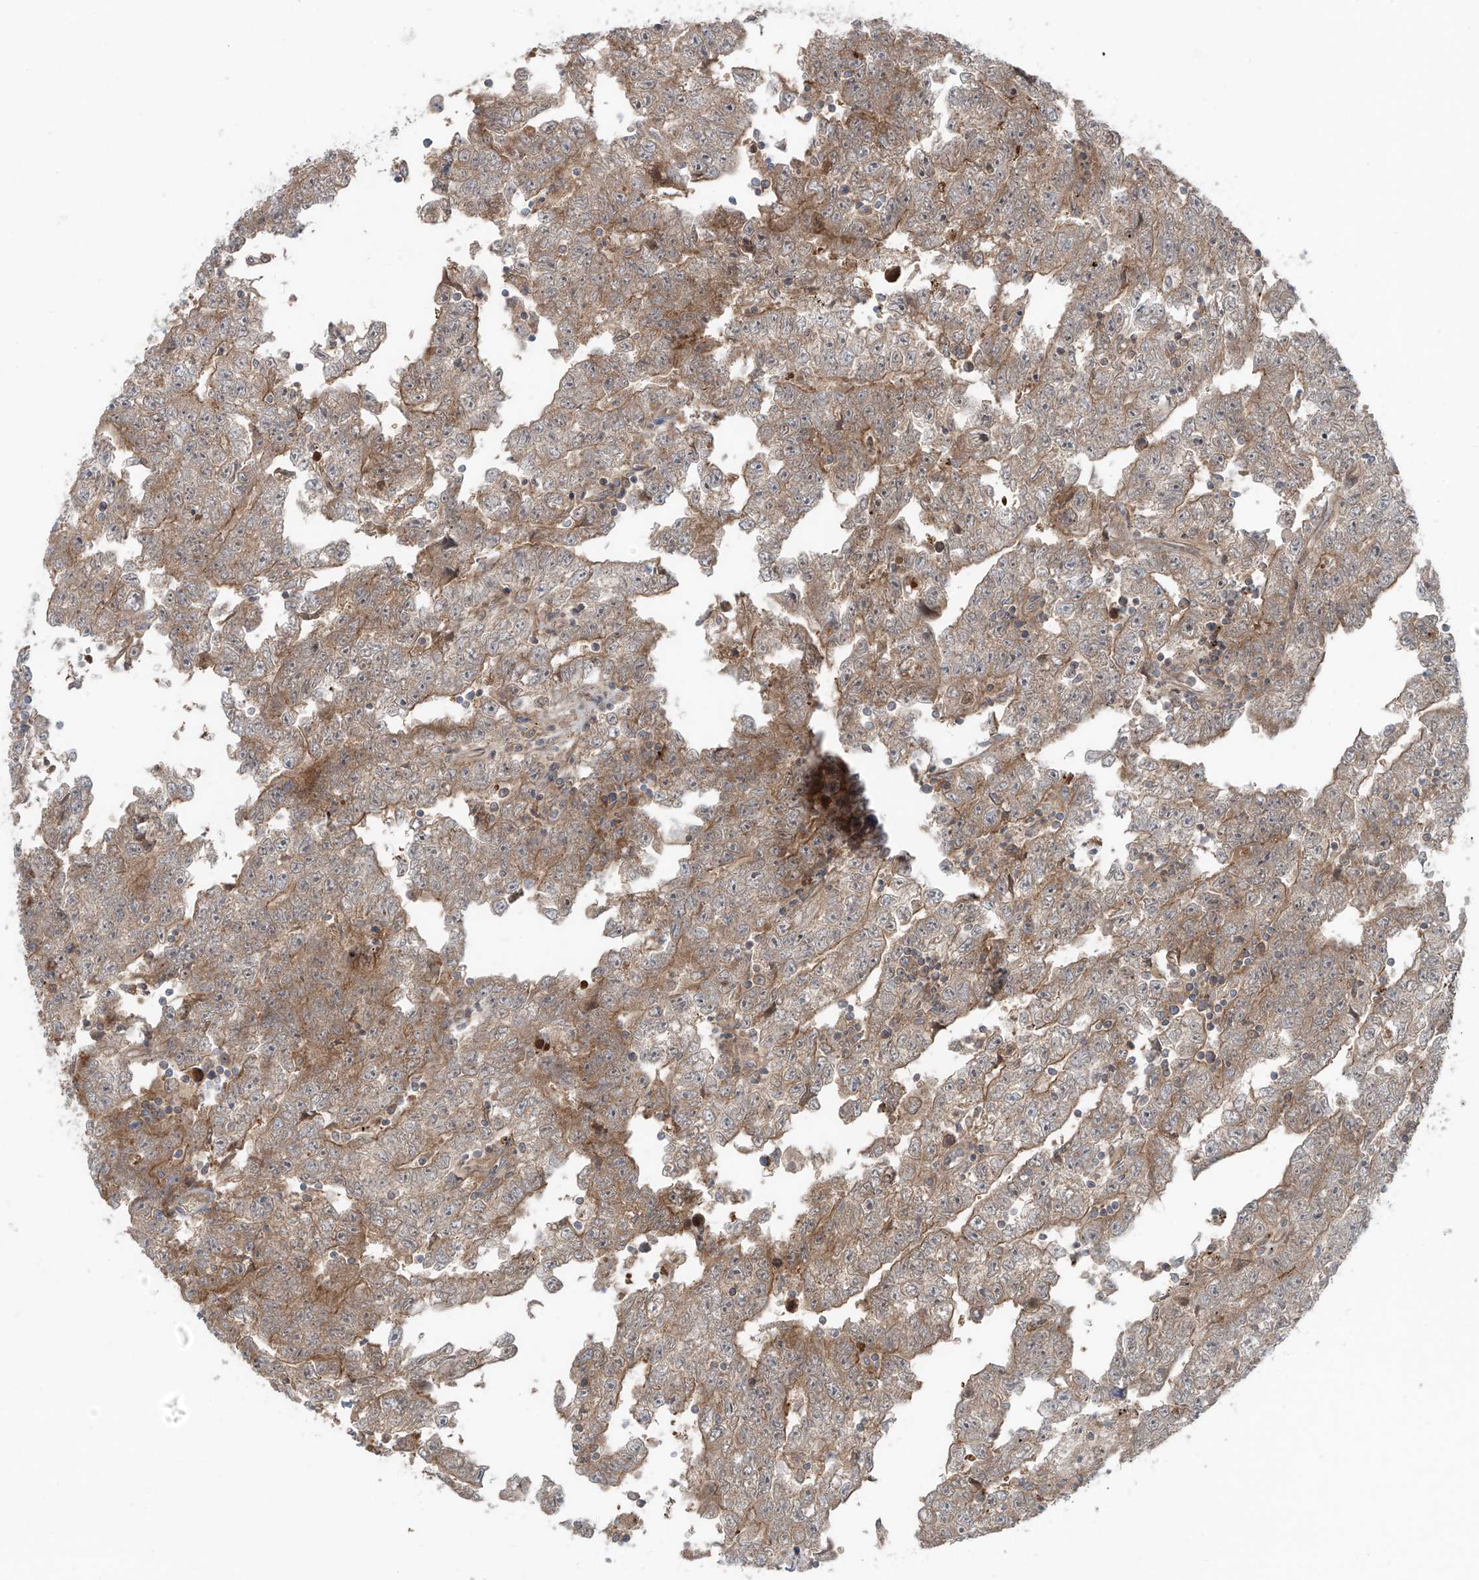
{"staining": {"intensity": "moderate", "quantity": ">75%", "location": "cytoplasmic/membranous"}, "tissue": "testis cancer", "cell_type": "Tumor cells", "image_type": "cancer", "snomed": [{"axis": "morphology", "description": "Carcinoma, Embryonal, NOS"}, {"axis": "topography", "description": "Testis"}], "caption": "Immunohistochemistry (IHC) of human testis cancer (embryonal carcinoma) demonstrates medium levels of moderate cytoplasmic/membranous expression in approximately >75% of tumor cells.", "gene": "PPAT", "patient": {"sex": "male", "age": 25}}